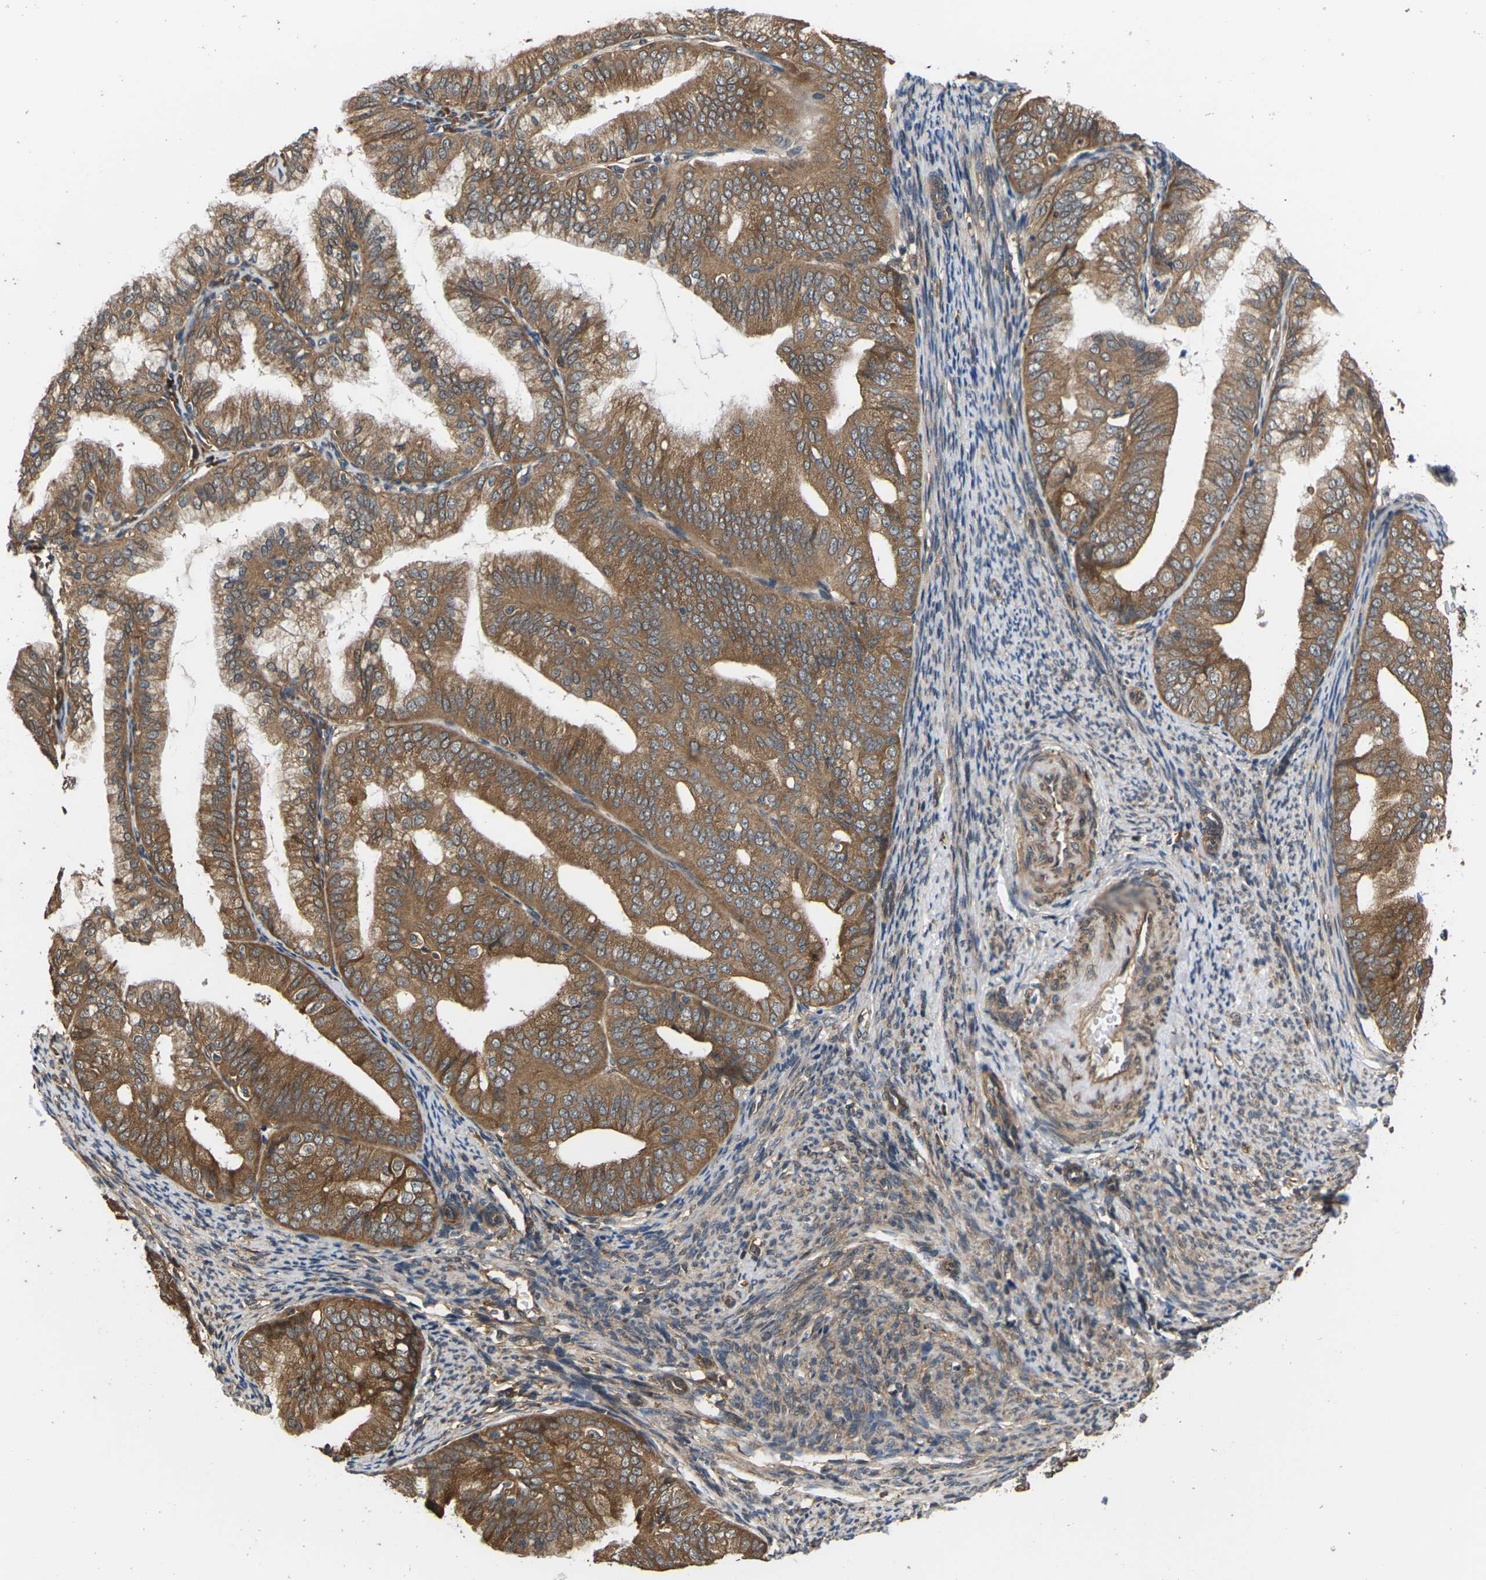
{"staining": {"intensity": "moderate", "quantity": ">75%", "location": "cytoplasmic/membranous"}, "tissue": "endometrial cancer", "cell_type": "Tumor cells", "image_type": "cancer", "snomed": [{"axis": "morphology", "description": "Adenocarcinoma, NOS"}, {"axis": "topography", "description": "Endometrium"}], "caption": "Adenocarcinoma (endometrial) stained for a protein (brown) demonstrates moderate cytoplasmic/membranous positive expression in about >75% of tumor cells.", "gene": "NRAS", "patient": {"sex": "female", "age": 63}}